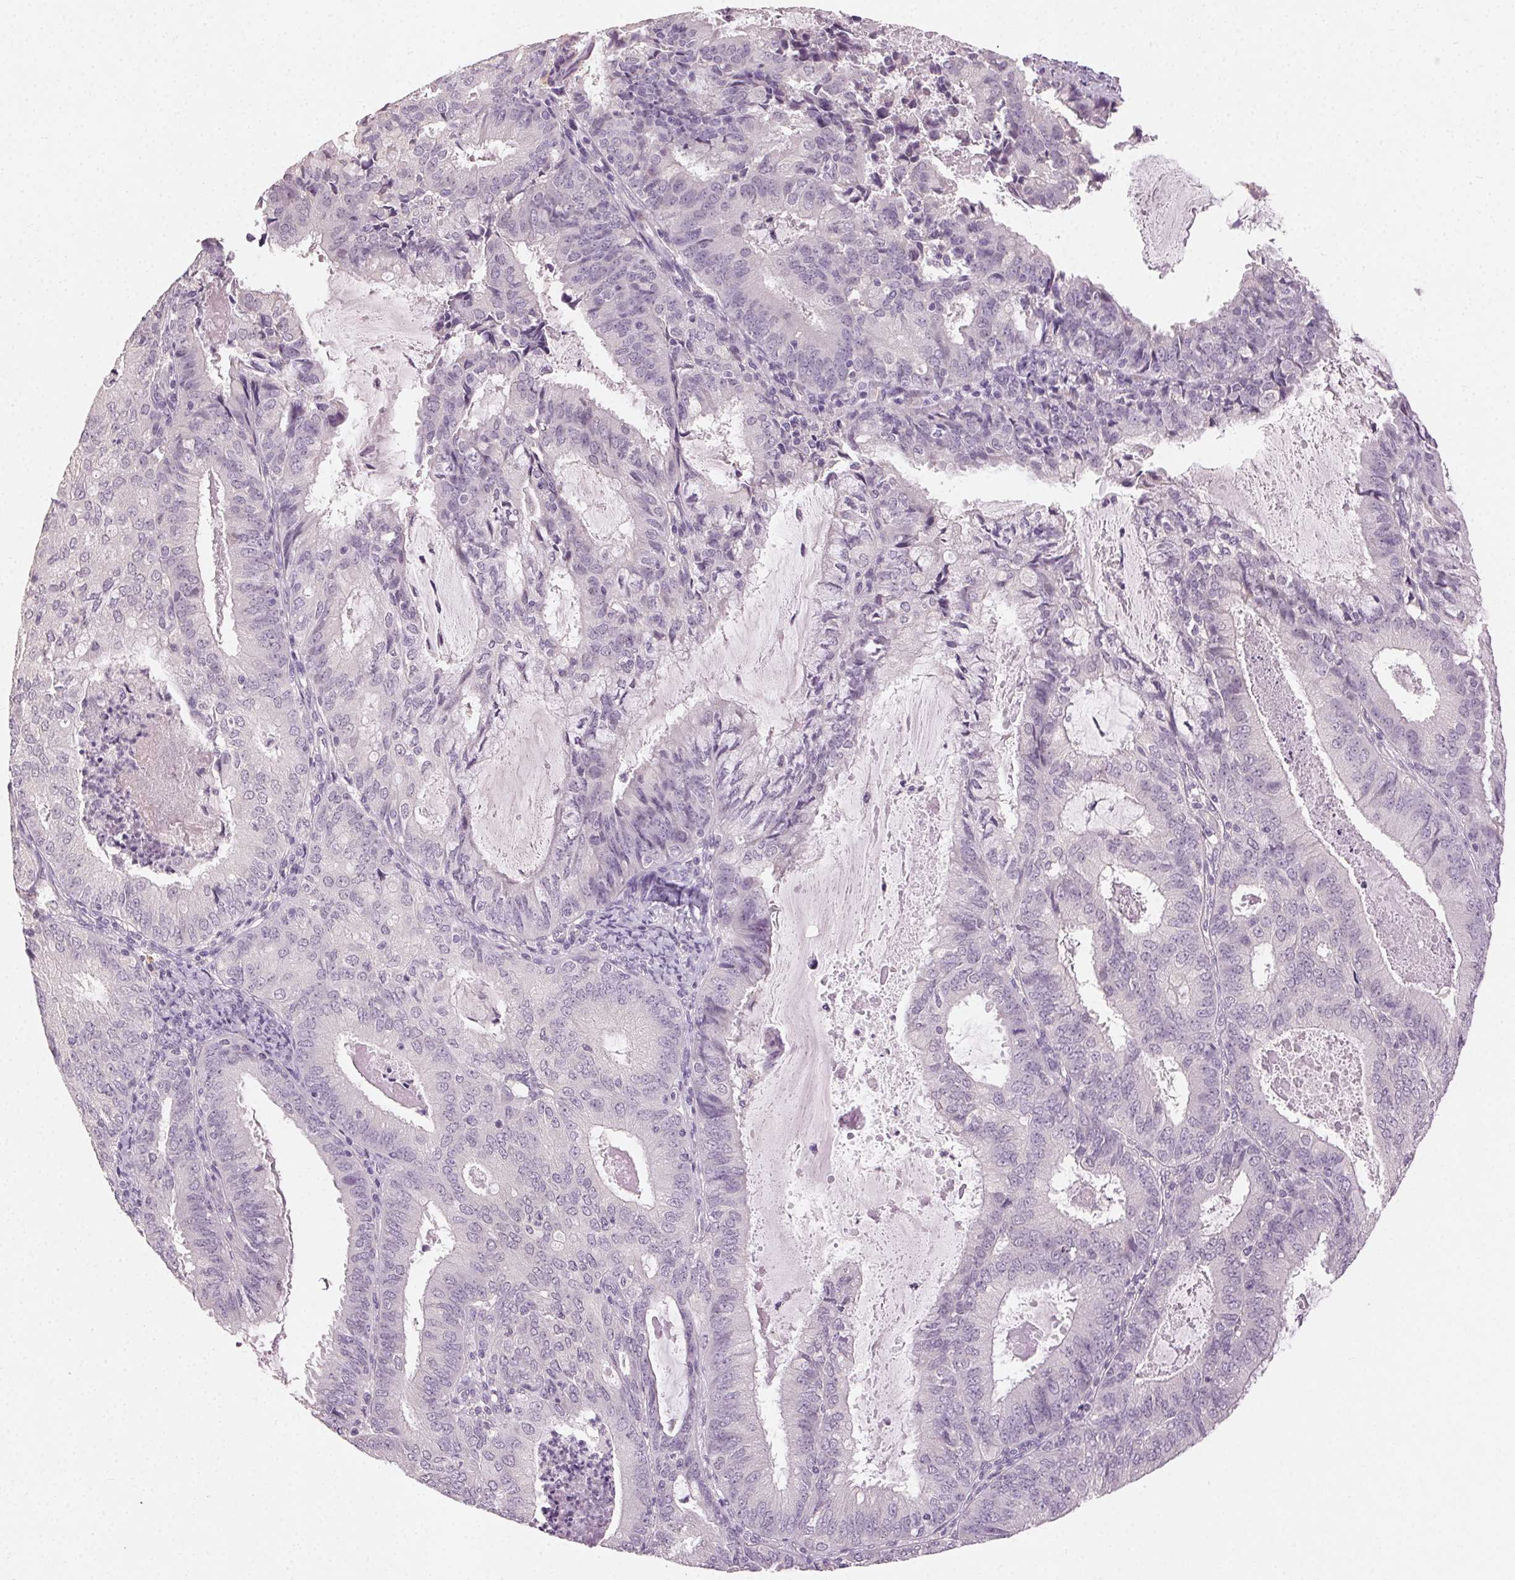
{"staining": {"intensity": "negative", "quantity": "none", "location": "none"}, "tissue": "endometrial cancer", "cell_type": "Tumor cells", "image_type": "cancer", "snomed": [{"axis": "morphology", "description": "Adenocarcinoma, NOS"}, {"axis": "topography", "description": "Endometrium"}], "caption": "This is an IHC micrograph of human endometrial adenocarcinoma. There is no positivity in tumor cells.", "gene": "CLTRN", "patient": {"sex": "female", "age": 57}}